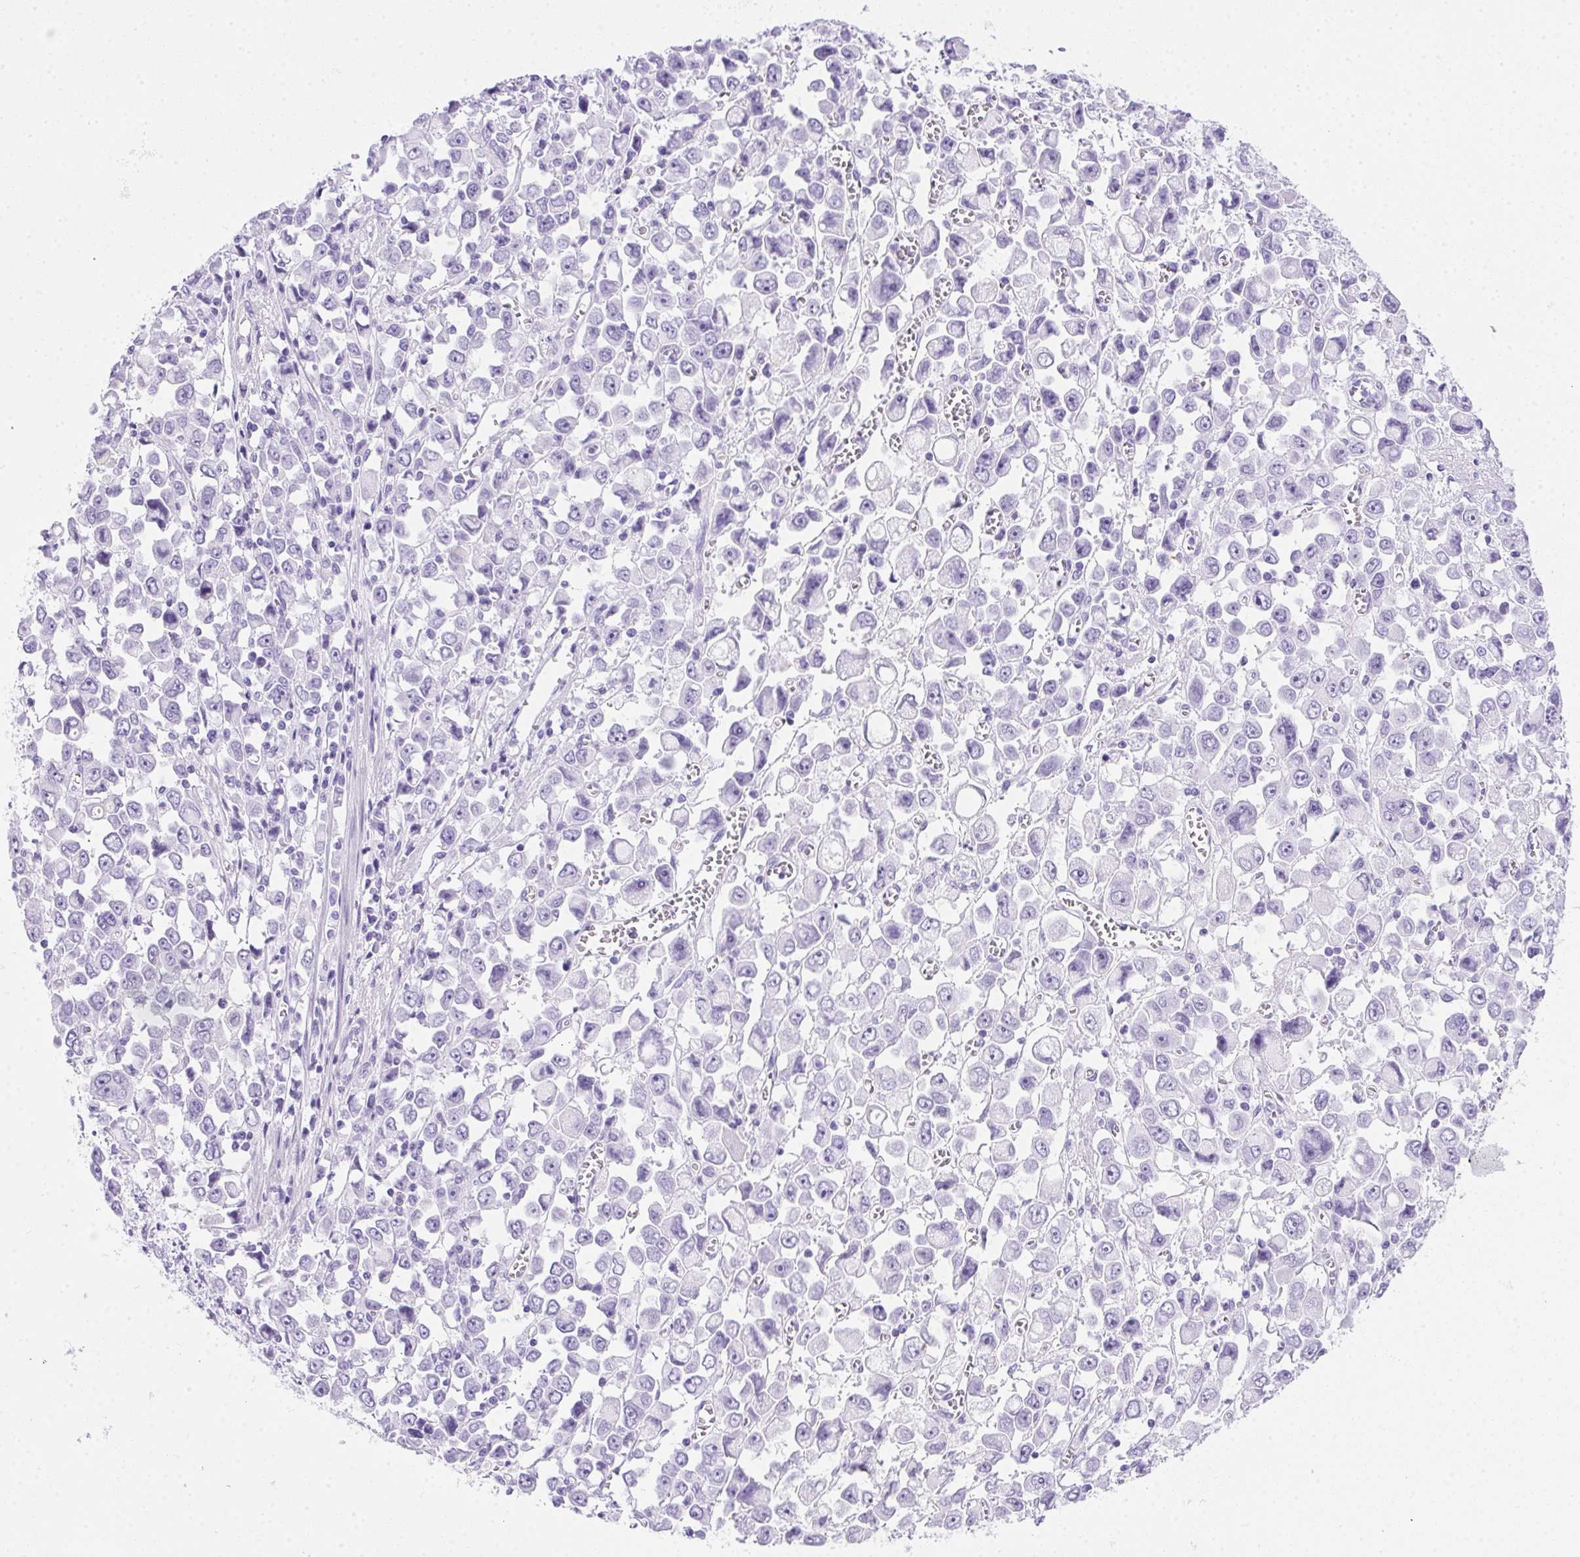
{"staining": {"intensity": "negative", "quantity": "none", "location": "none"}, "tissue": "stomach cancer", "cell_type": "Tumor cells", "image_type": "cancer", "snomed": [{"axis": "morphology", "description": "Adenocarcinoma, NOS"}, {"axis": "topography", "description": "Stomach, upper"}], "caption": "DAB (3,3'-diaminobenzidine) immunohistochemical staining of stomach cancer (adenocarcinoma) demonstrates no significant positivity in tumor cells.", "gene": "SPACA5B", "patient": {"sex": "male", "age": 70}}